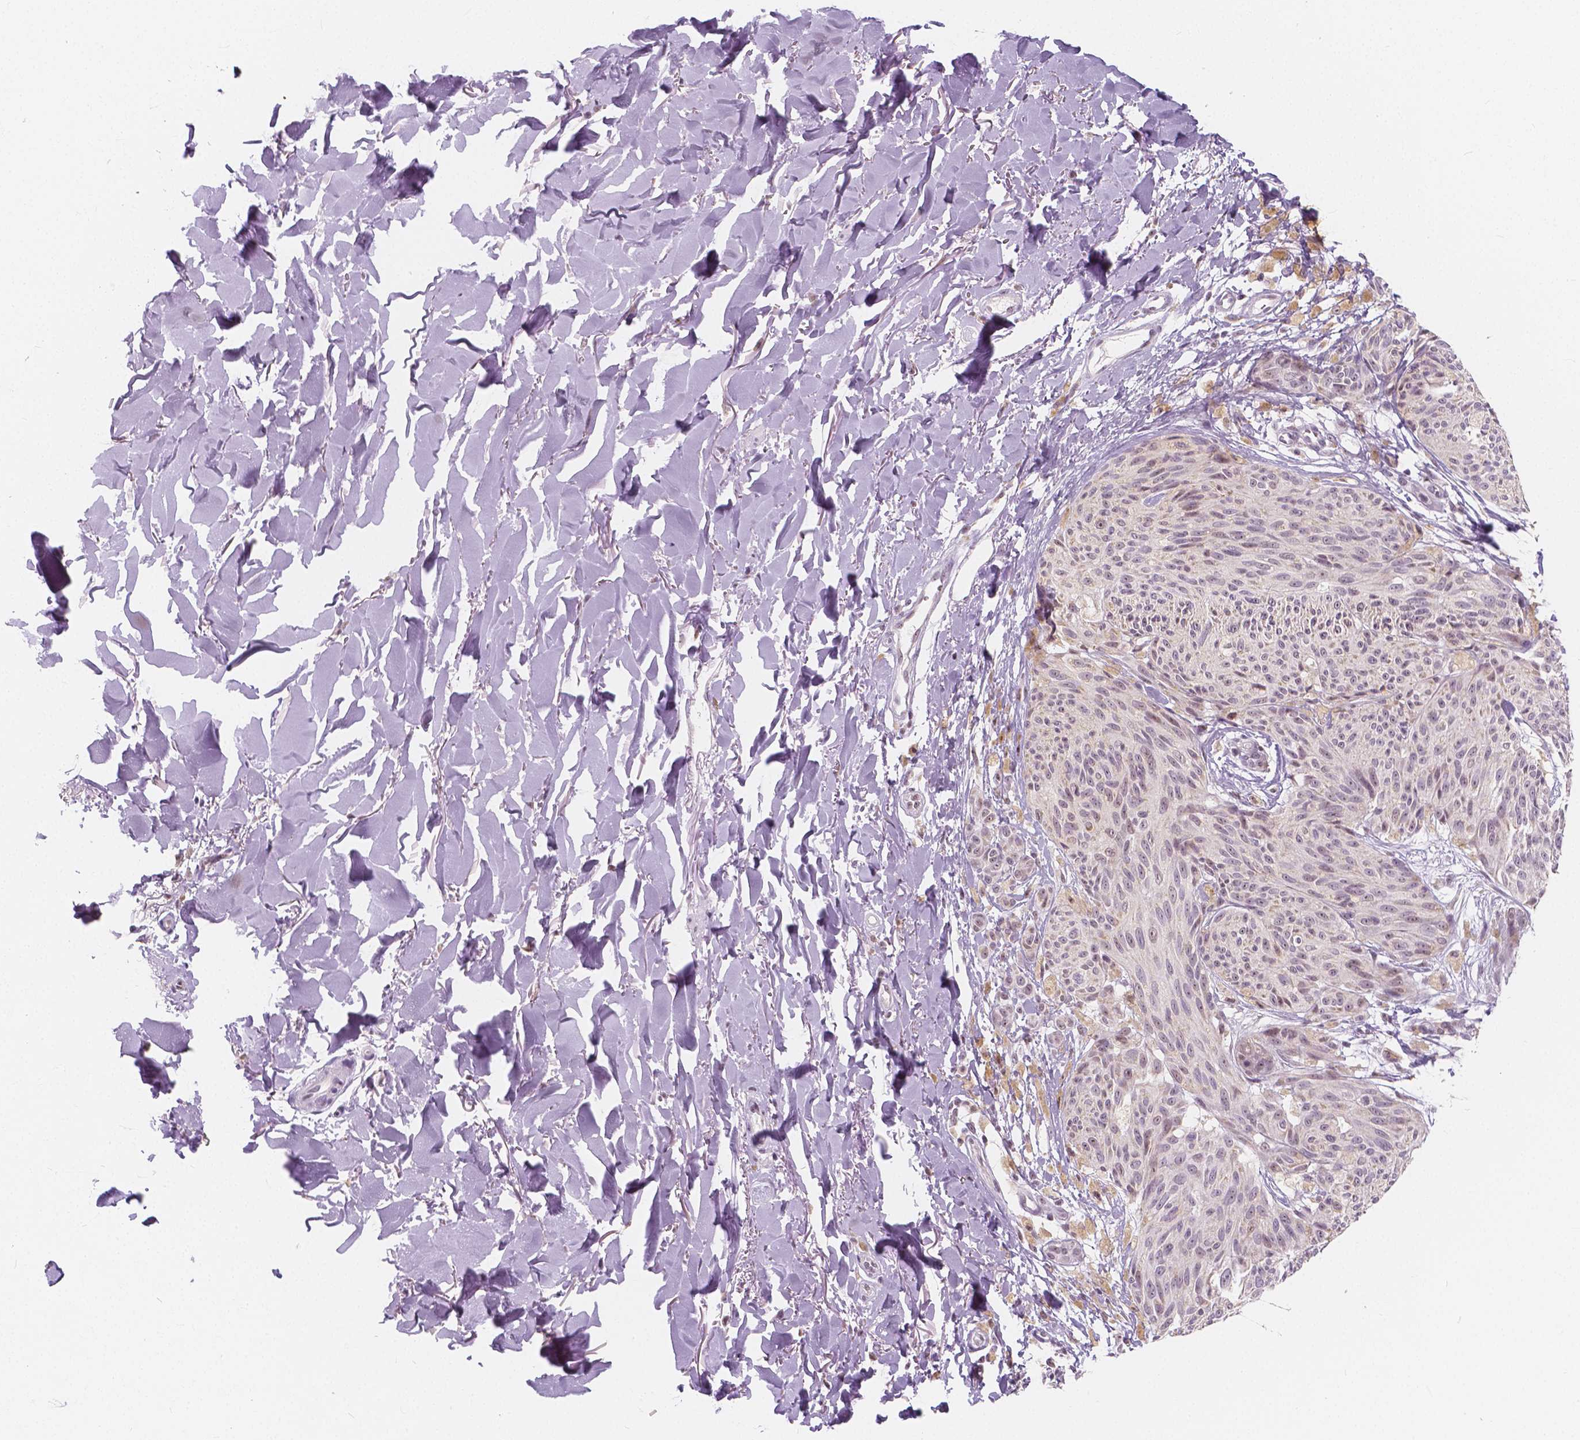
{"staining": {"intensity": "weak", "quantity": "25%-75%", "location": "nuclear"}, "tissue": "melanoma", "cell_type": "Tumor cells", "image_type": "cancer", "snomed": [{"axis": "morphology", "description": "Malignant melanoma, NOS"}, {"axis": "topography", "description": "Skin"}], "caption": "Malignant melanoma stained with a brown dye shows weak nuclear positive staining in about 25%-75% of tumor cells.", "gene": "NOLC1", "patient": {"sex": "female", "age": 87}}